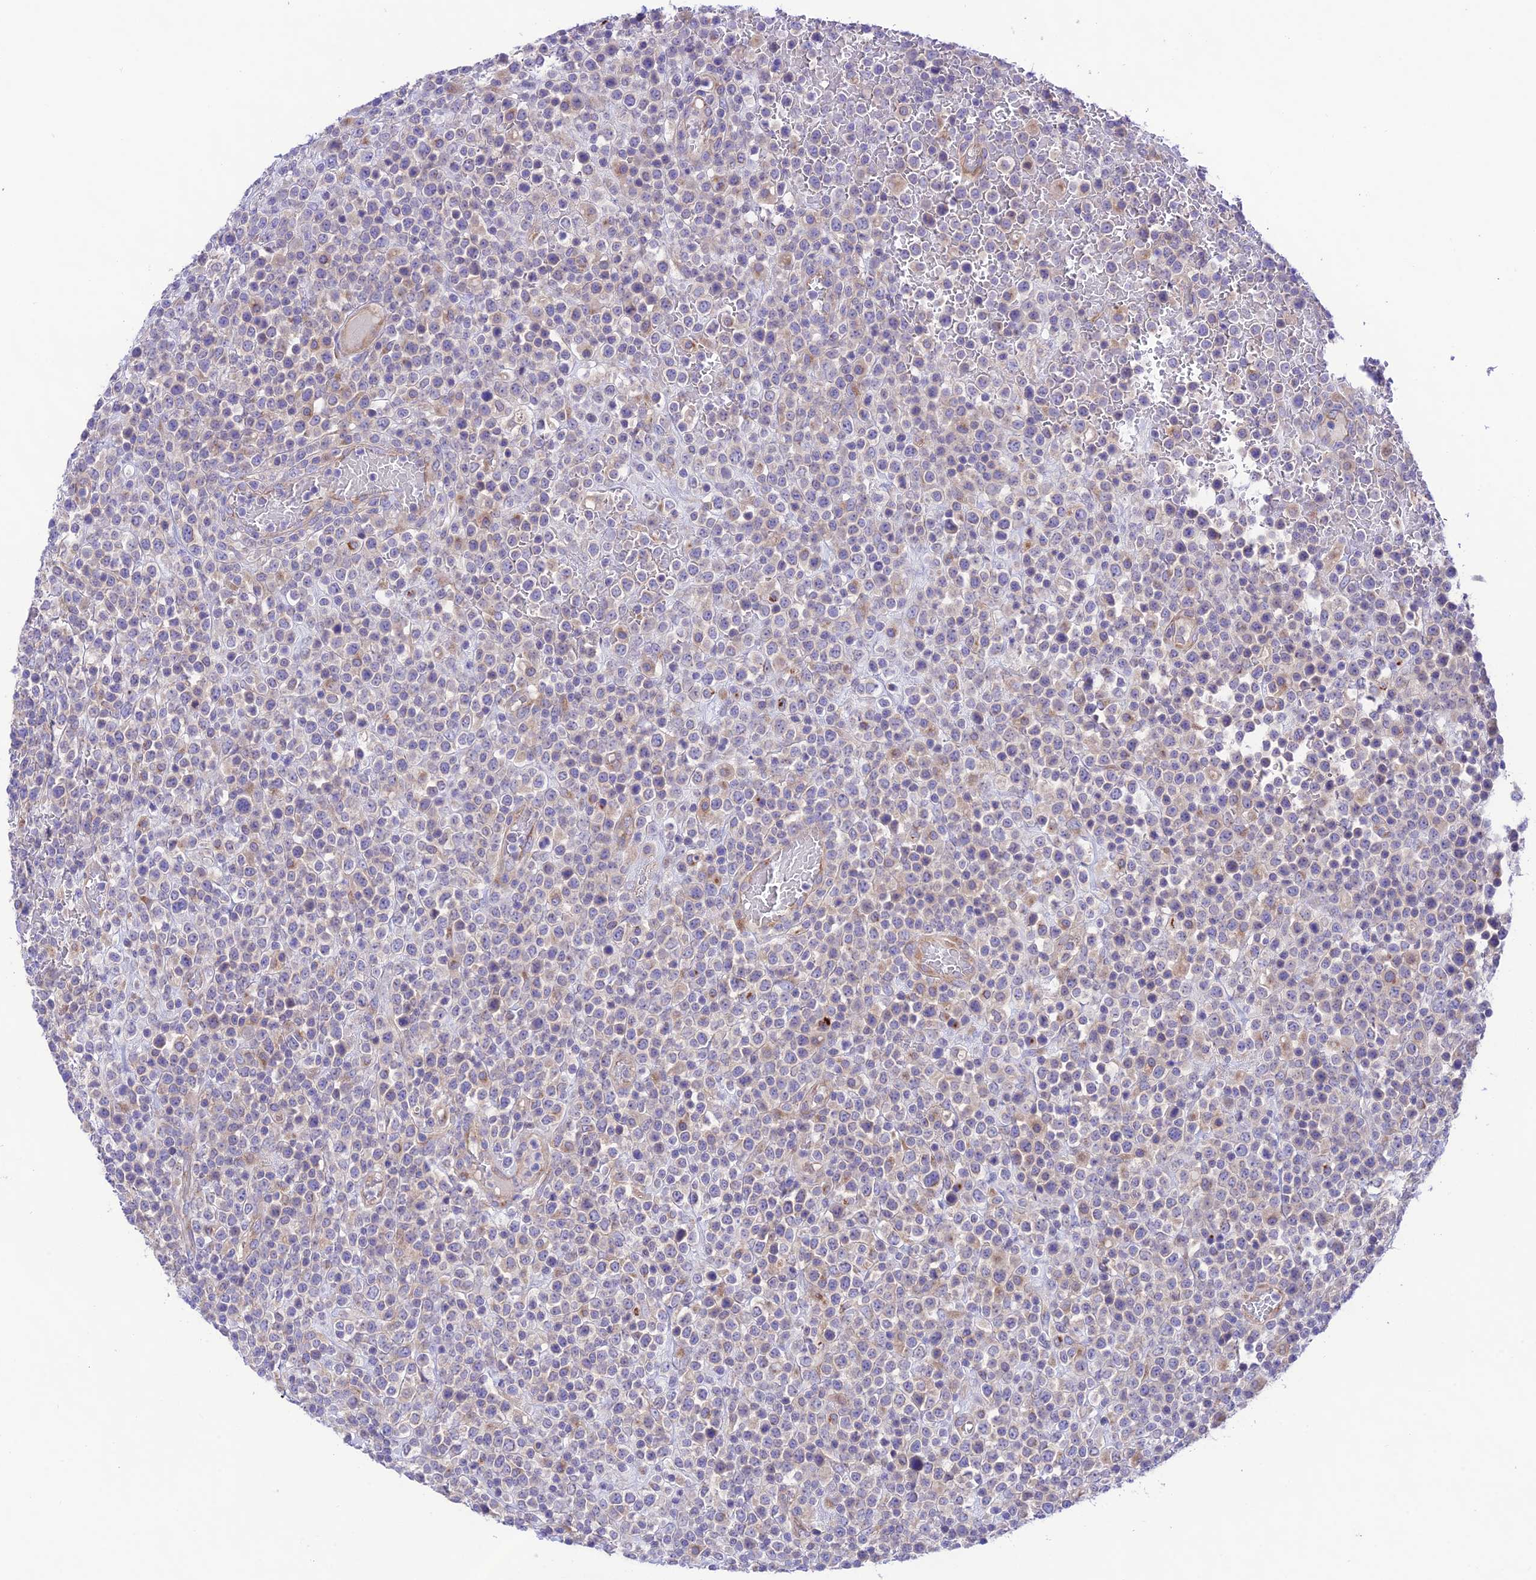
{"staining": {"intensity": "negative", "quantity": "none", "location": "none"}, "tissue": "lymphoma", "cell_type": "Tumor cells", "image_type": "cancer", "snomed": [{"axis": "morphology", "description": "Malignant lymphoma, non-Hodgkin's type, High grade"}, {"axis": "topography", "description": "Colon"}], "caption": "Immunohistochemistry photomicrograph of neoplastic tissue: lymphoma stained with DAB (3,3'-diaminobenzidine) reveals no significant protein expression in tumor cells.", "gene": "LACTB2", "patient": {"sex": "female", "age": 53}}